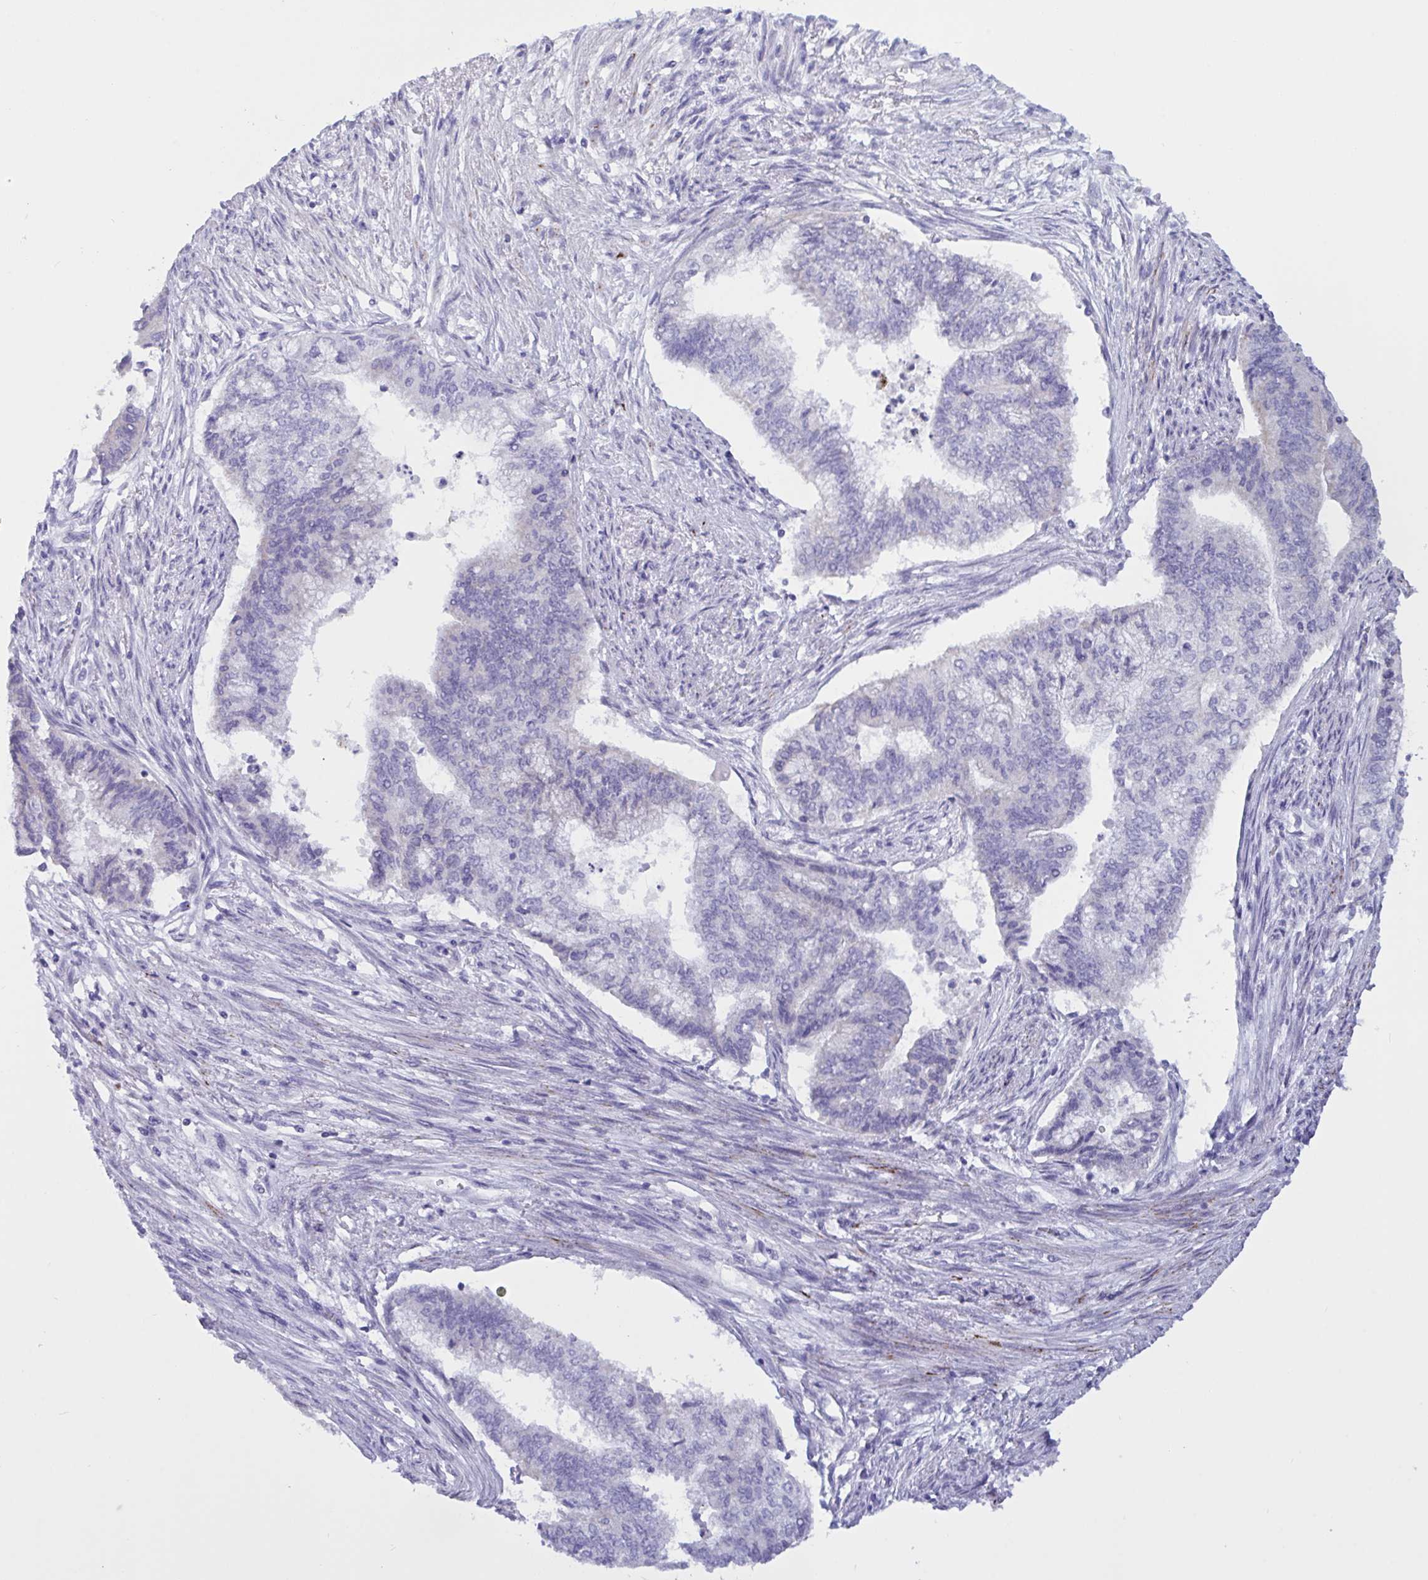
{"staining": {"intensity": "negative", "quantity": "none", "location": "none"}, "tissue": "endometrial cancer", "cell_type": "Tumor cells", "image_type": "cancer", "snomed": [{"axis": "morphology", "description": "Adenocarcinoma, NOS"}, {"axis": "topography", "description": "Endometrium"}], "caption": "Endometrial cancer stained for a protein using immunohistochemistry (IHC) shows no staining tumor cells.", "gene": "OXLD1", "patient": {"sex": "female", "age": 65}}